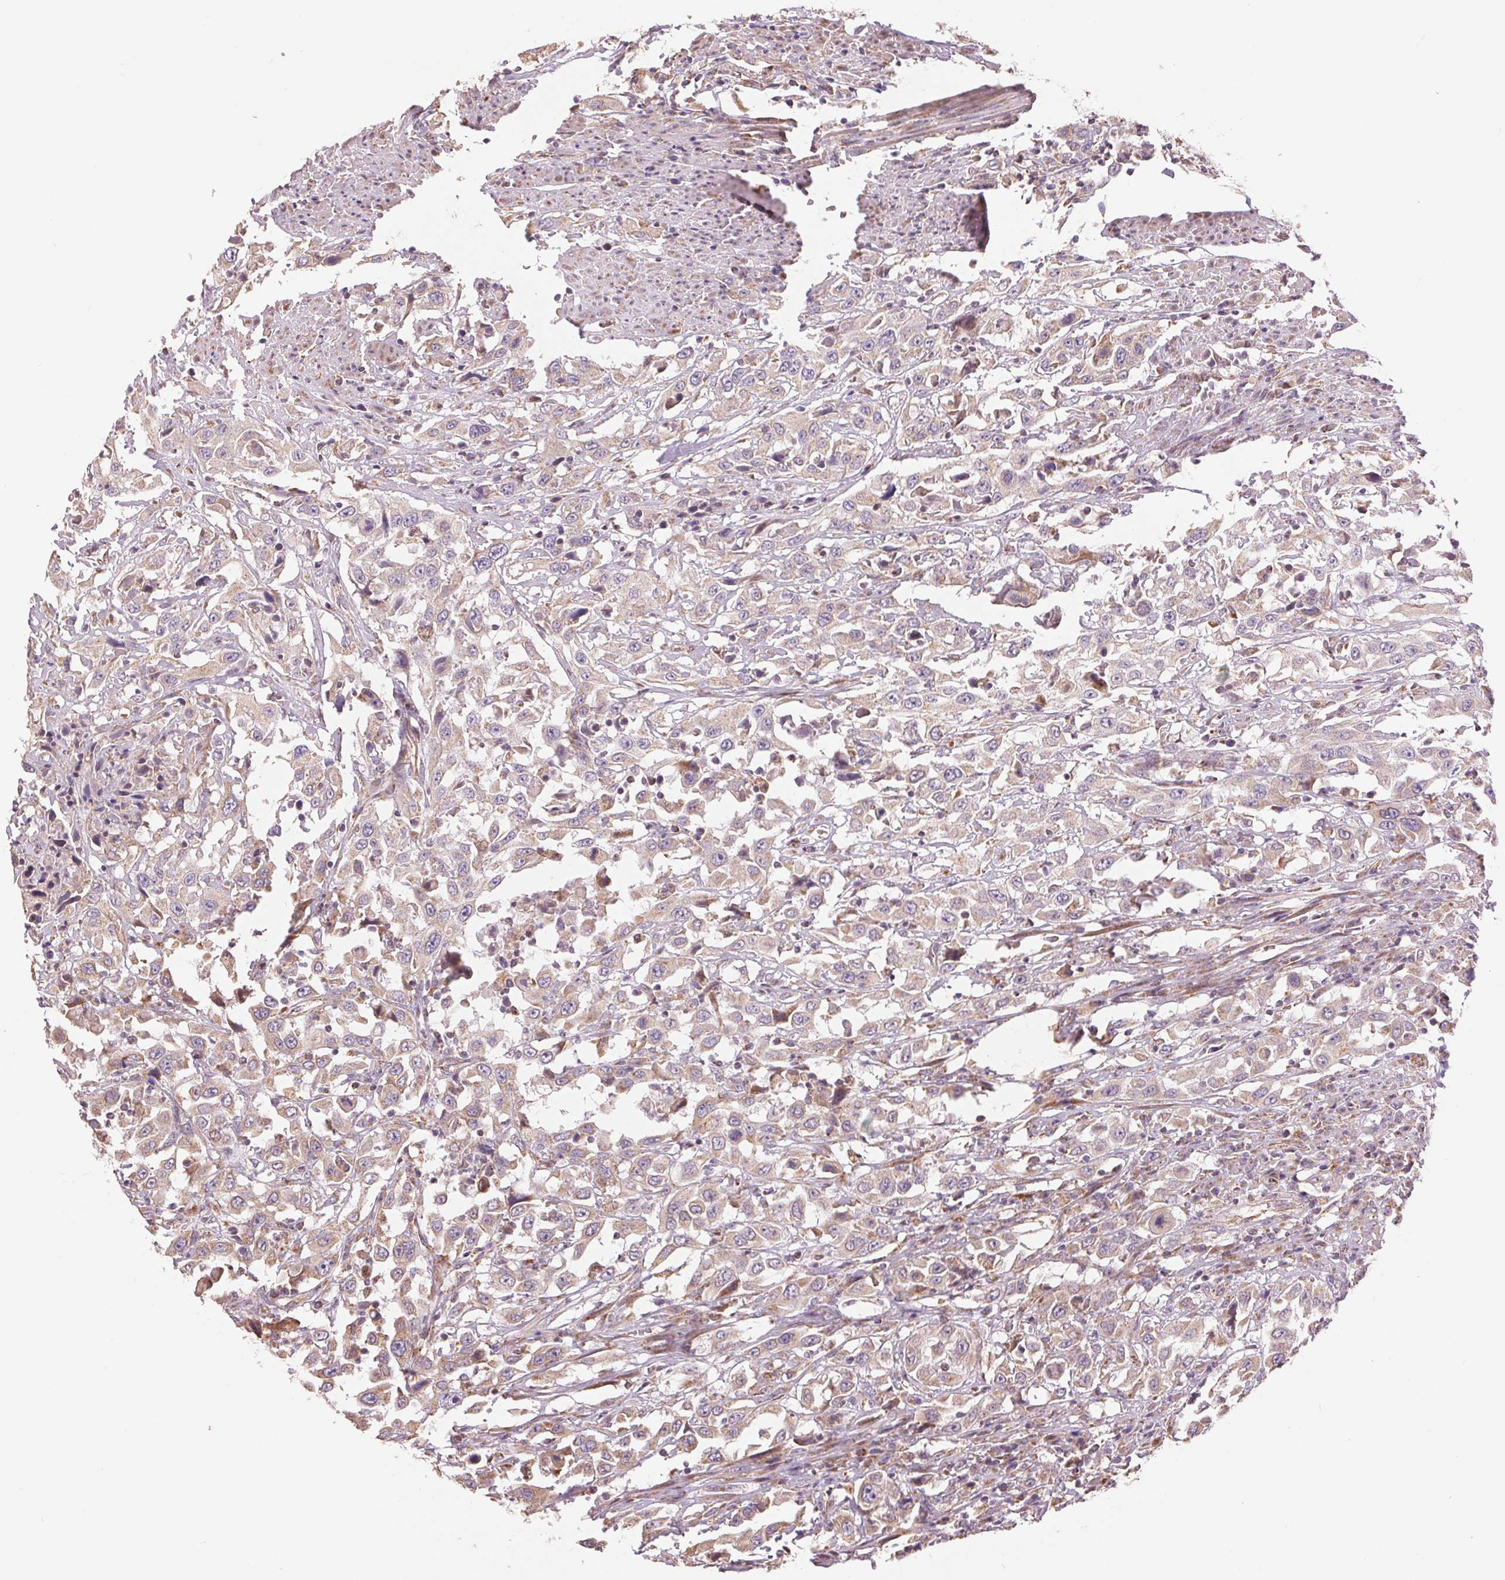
{"staining": {"intensity": "weak", "quantity": "<25%", "location": "cytoplasmic/membranous"}, "tissue": "urothelial cancer", "cell_type": "Tumor cells", "image_type": "cancer", "snomed": [{"axis": "morphology", "description": "Urothelial carcinoma, High grade"}, {"axis": "topography", "description": "Urinary bladder"}], "caption": "A photomicrograph of urothelial cancer stained for a protein reveals no brown staining in tumor cells.", "gene": "DGUOK", "patient": {"sex": "male", "age": 61}}